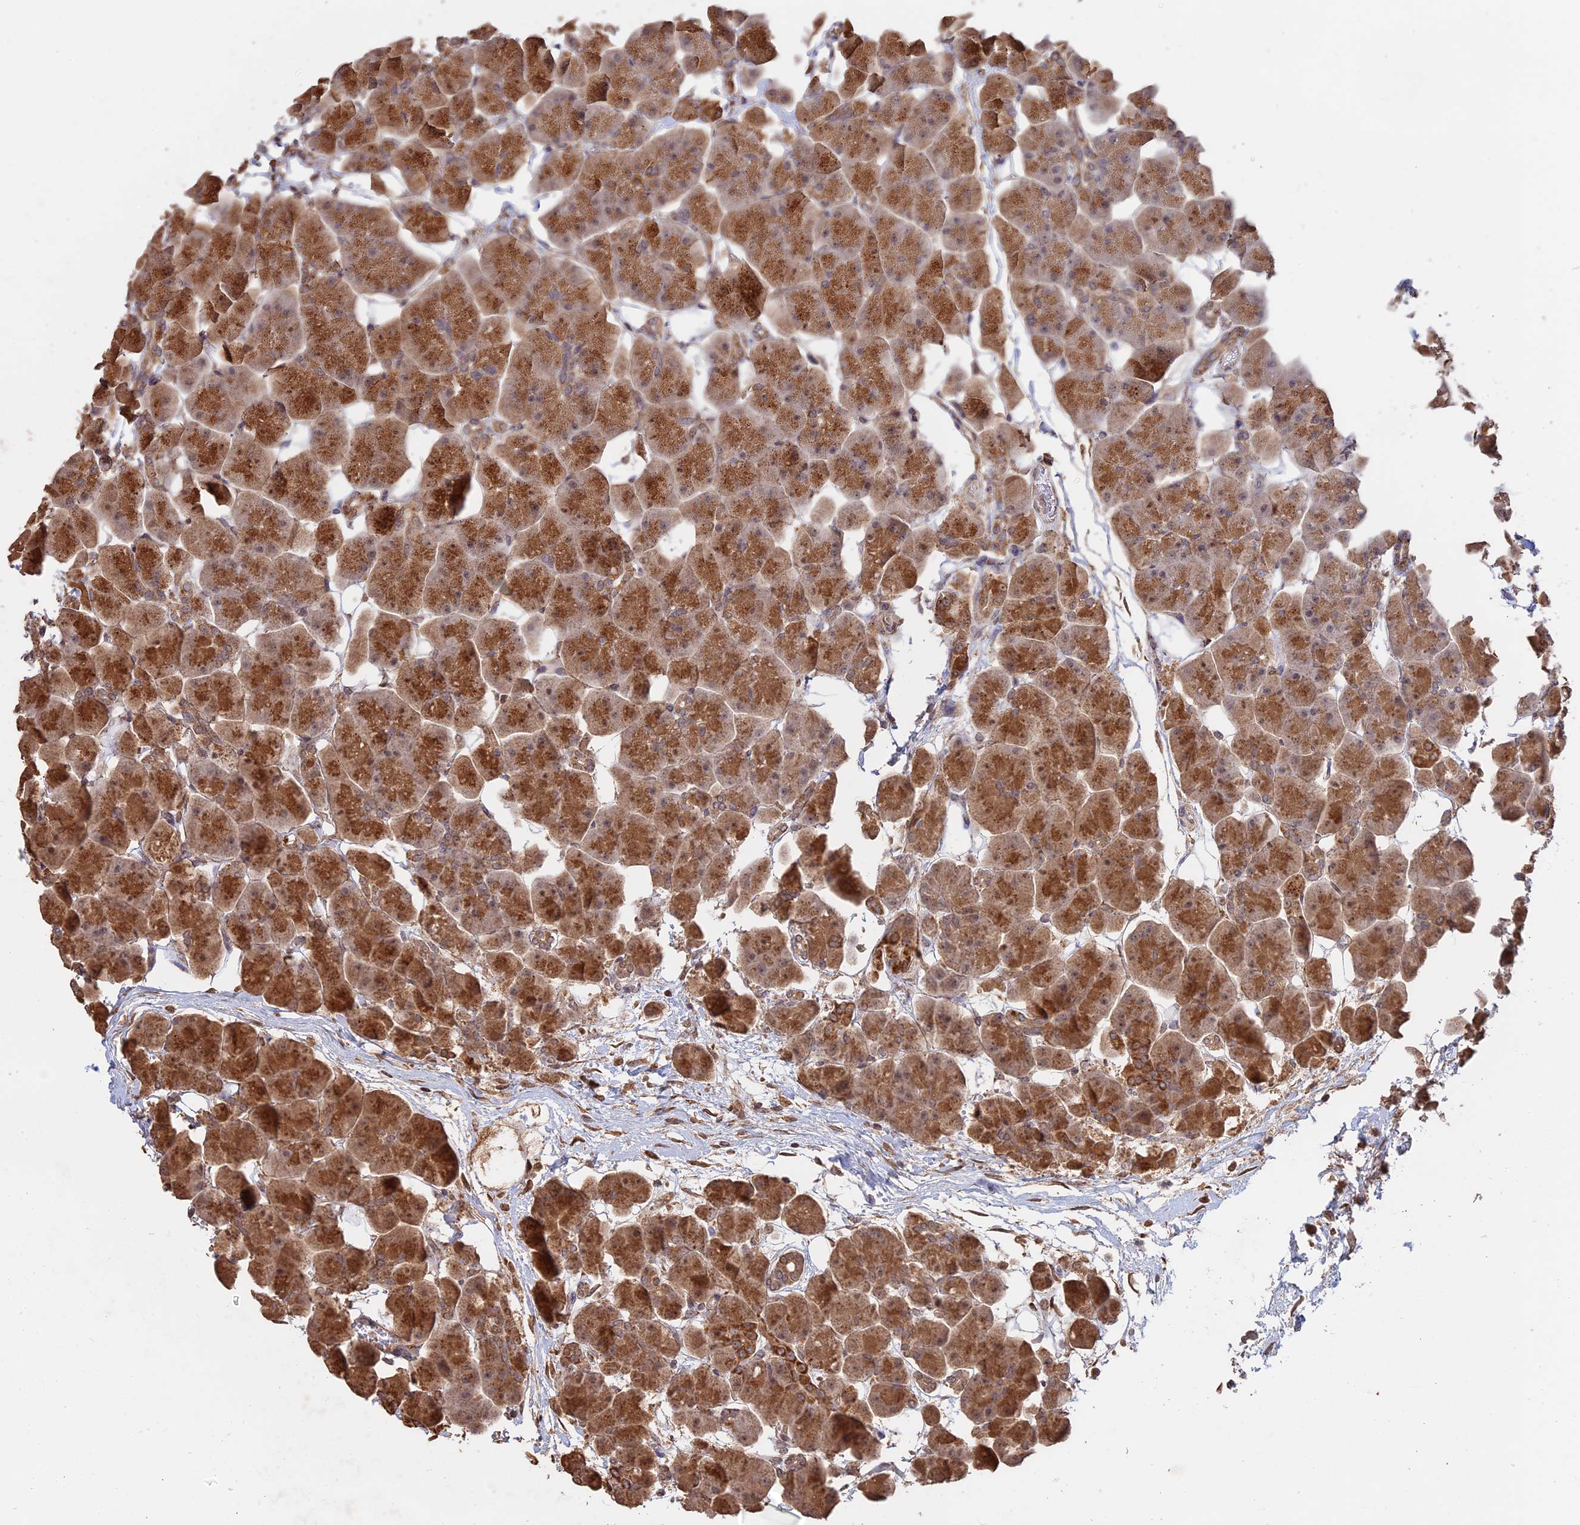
{"staining": {"intensity": "strong", "quantity": ">75%", "location": "cytoplasmic/membranous"}, "tissue": "pancreas", "cell_type": "Exocrine glandular cells", "image_type": "normal", "snomed": [{"axis": "morphology", "description": "Normal tissue, NOS"}, {"axis": "topography", "description": "Pancreas"}], "caption": "Pancreas stained for a protein (brown) demonstrates strong cytoplasmic/membranous positive staining in about >75% of exocrine glandular cells.", "gene": "FAM210B", "patient": {"sex": "male", "age": 66}}